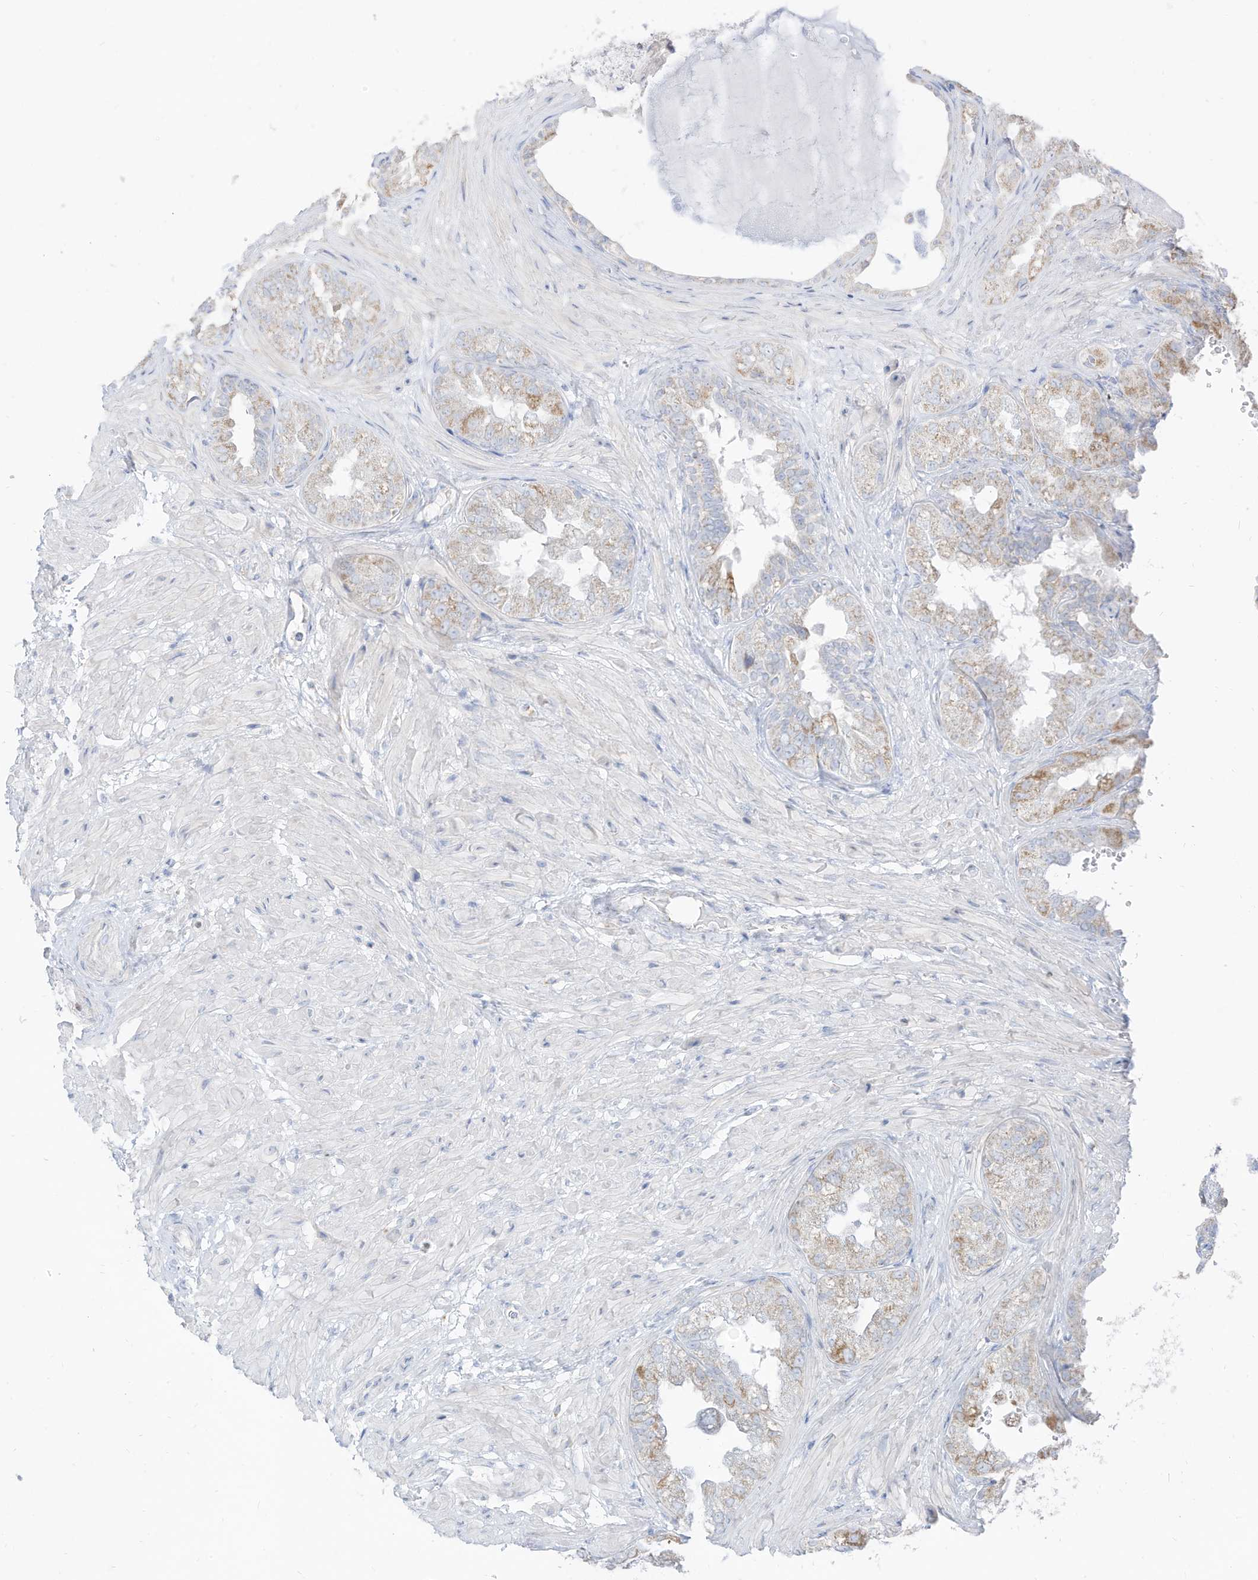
{"staining": {"intensity": "moderate", "quantity": "<25%", "location": "cytoplasmic/membranous"}, "tissue": "seminal vesicle", "cell_type": "Glandular cells", "image_type": "normal", "snomed": [{"axis": "morphology", "description": "Normal tissue, NOS"}, {"axis": "topography", "description": "Seminal veicle"}, {"axis": "topography", "description": "Peripheral nerve tissue"}], "caption": "Brown immunohistochemical staining in unremarkable human seminal vesicle demonstrates moderate cytoplasmic/membranous expression in approximately <25% of glandular cells.", "gene": "ETHE1", "patient": {"sex": "male", "age": 63}}